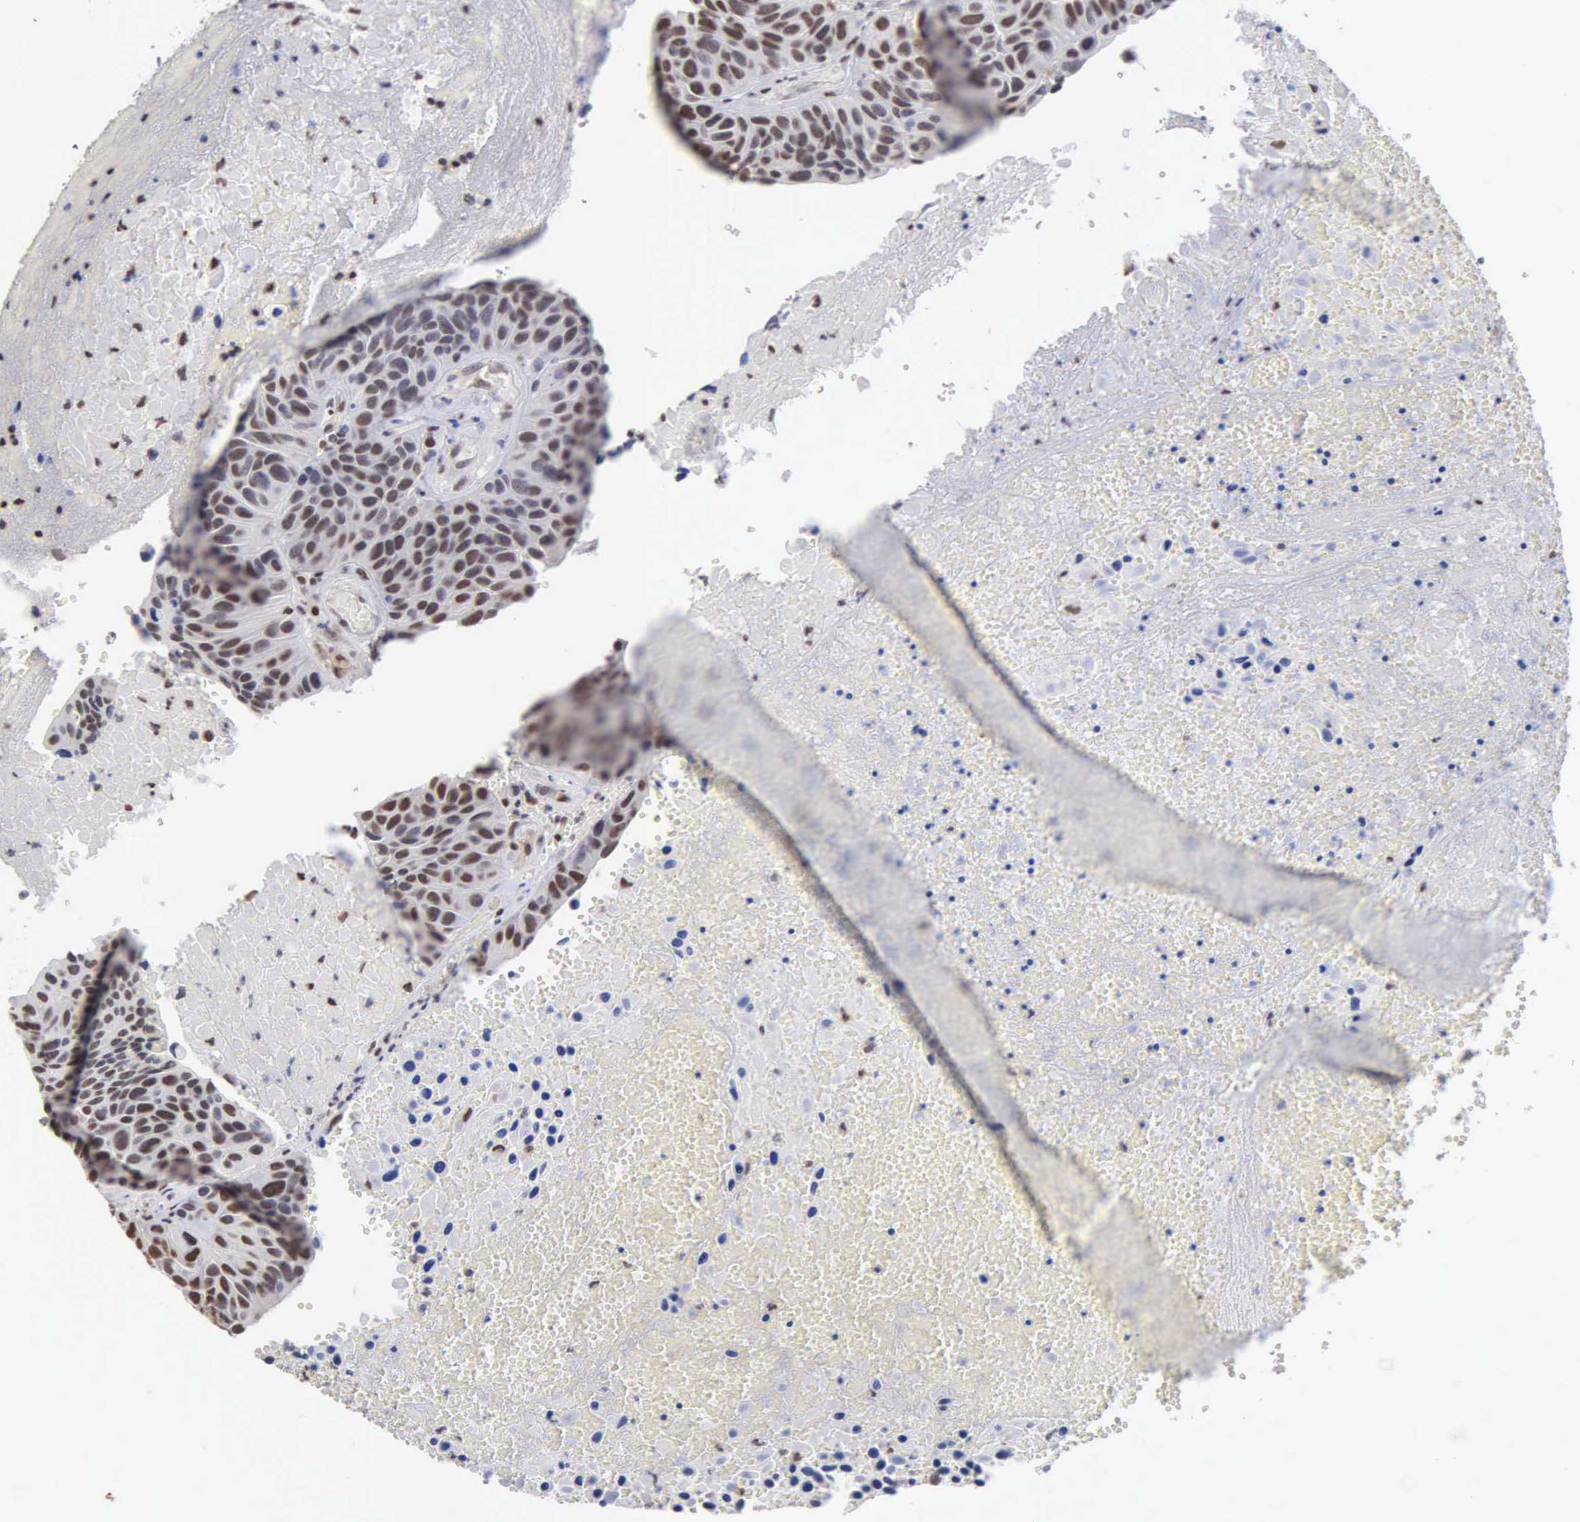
{"staining": {"intensity": "strong", "quantity": ">75%", "location": "nuclear"}, "tissue": "urothelial cancer", "cell_type": "Tumor cells", "image_type": "cancer", "snomed": [{"axis": "morphology", "description": "Urothelial carcinoma, High grade"}, {"axis": "topography", "description": "Urinary bladder"}], "caption": "Immunohistochemical staining of human urothelial carcinoma (high-grade) reveals strong nuclear protein staining in approximately >75% of tumor cells.", "gene": "CCNG1", "patient": {"sex": "male", "age": 66}}